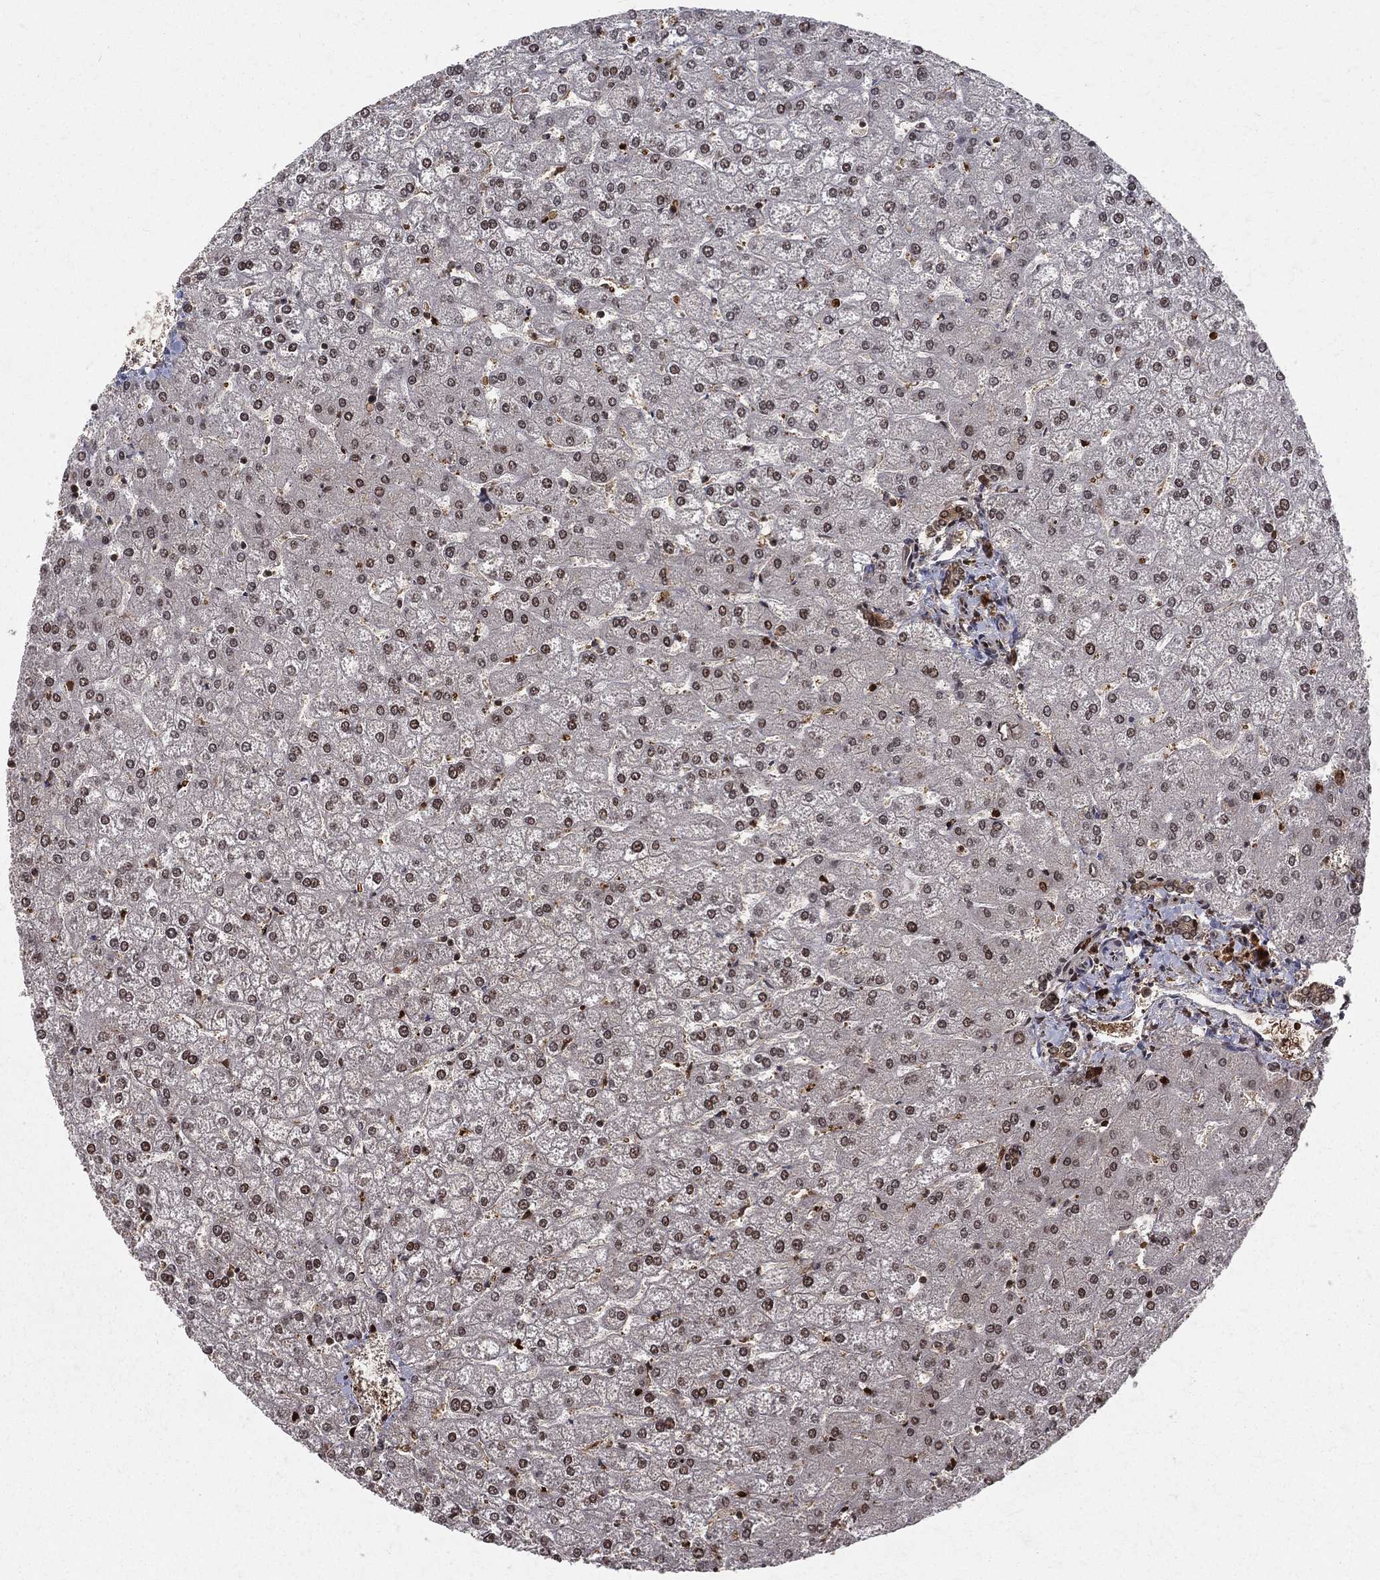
{"staining": {"intensity": "negative", "quantity": "none", "location": "none"}, "tissue": "liver", "cell_type": "Cholangiocytes", "image_type": "normal", "snomed": [{"axis": "morphology", "description": "Normal tissue, NOS"}, {"axis": "topography", "description": "Liver"}], "caption": "Immunohistochemical staining of unremarkable human liver exhibits no significant staining in cholangiocytes.", "gene": "ENO1", "patient": {"sex": "female", "age": 32}}